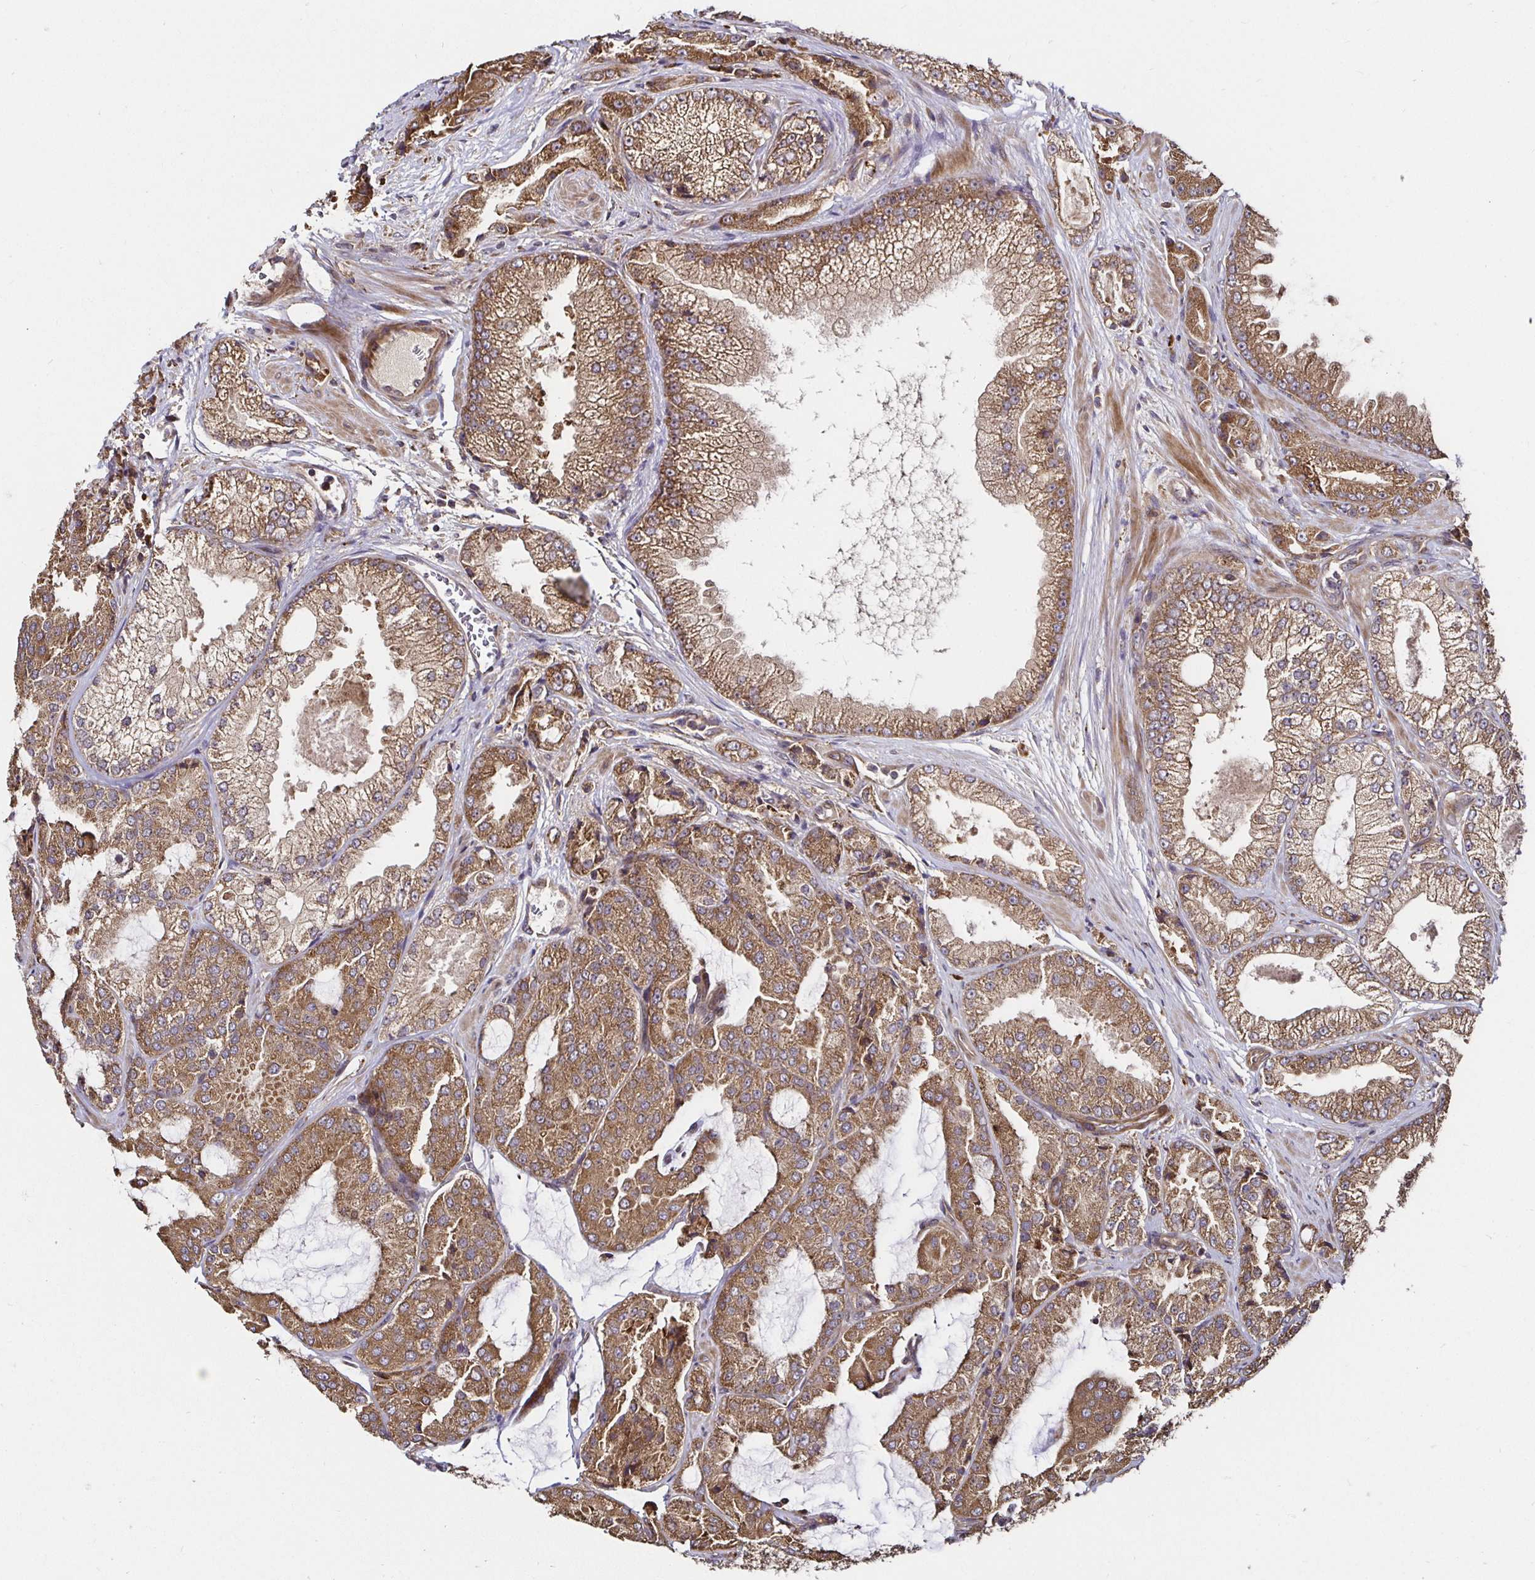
{"staining": {"intensity": "moderate", "quantity": ">75%", "location": "cytoplasmic/membranous"}, "tissue": "prostate cancer", "cell_type": "Tumor cells", "image_type": "cancer", "snomed": [{"axis": "morphology", "description": "Adenocarcinoma, High grade"}, {"axis": "topography", "description": "Prostate"}], "caption": "Protein expression by immunohistochemistry reveals moderate cytoplasmic/membranous expression in approximately >75% of tumor cells in prostate cancer (high-grade adenocarcinoma).", "gene": "MLST8", "patient": {"sex": "male", "age": 68}}